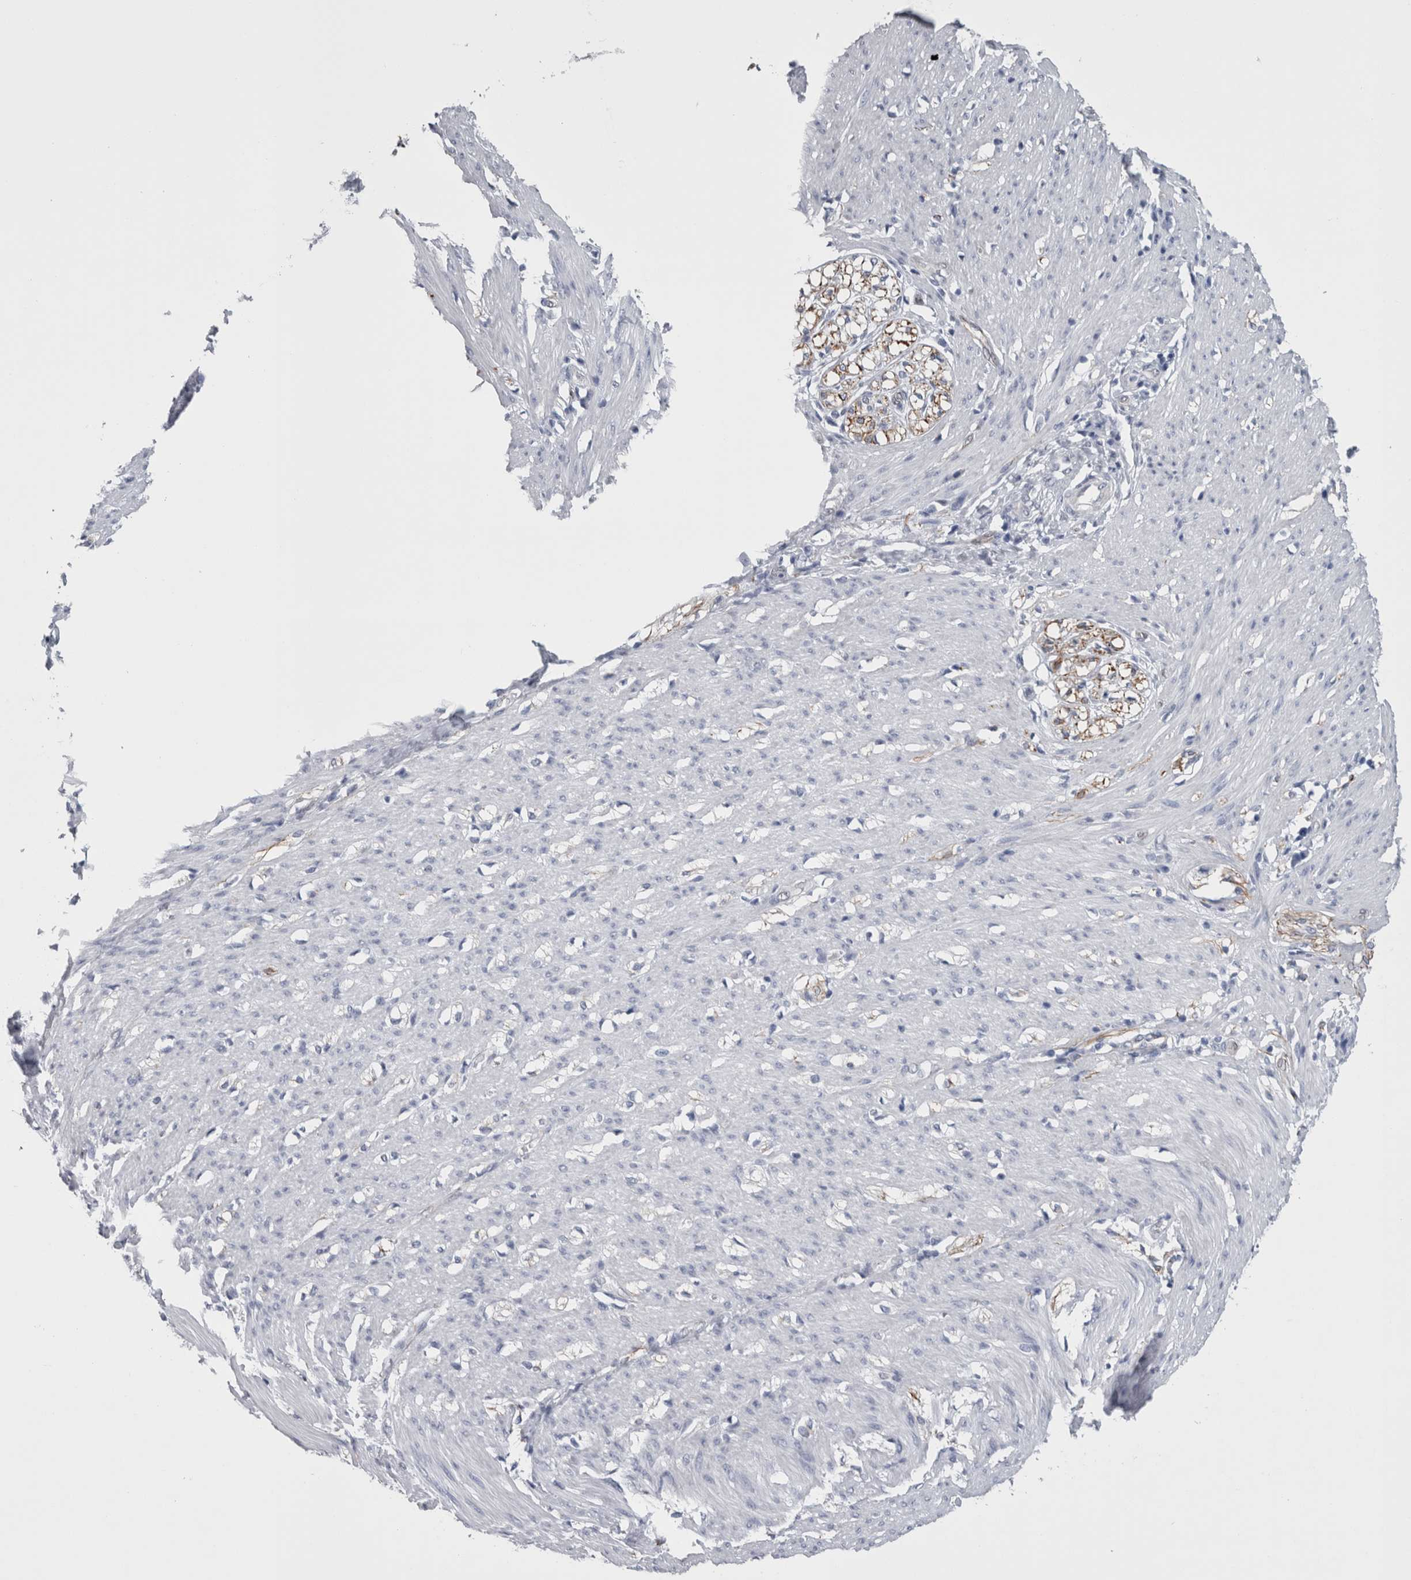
{"staining": {"intensity": "negative", "quantity": "none", "location": "none"}, "tissue": "smooth muscle", "cell_type": "Smooth muscle cells", "image_type": "normal", "snomed": [{"axis": "morphology", "description": "Normal tissue, NOS"}, {"axis": "morphology", "description": "Adenocarcinoma, NOS"}, {"axis": "topography", "description": "Colon"}, {"axis": "topography", "description": "Peripheral nerve tissue"}], "caption": "Normal smooth muscle was stained to show a protein in brown. There is no significant staining in smooth muscle cells.", "gene": "VWDE", "patient": {"sex": "male", "age": 14}}